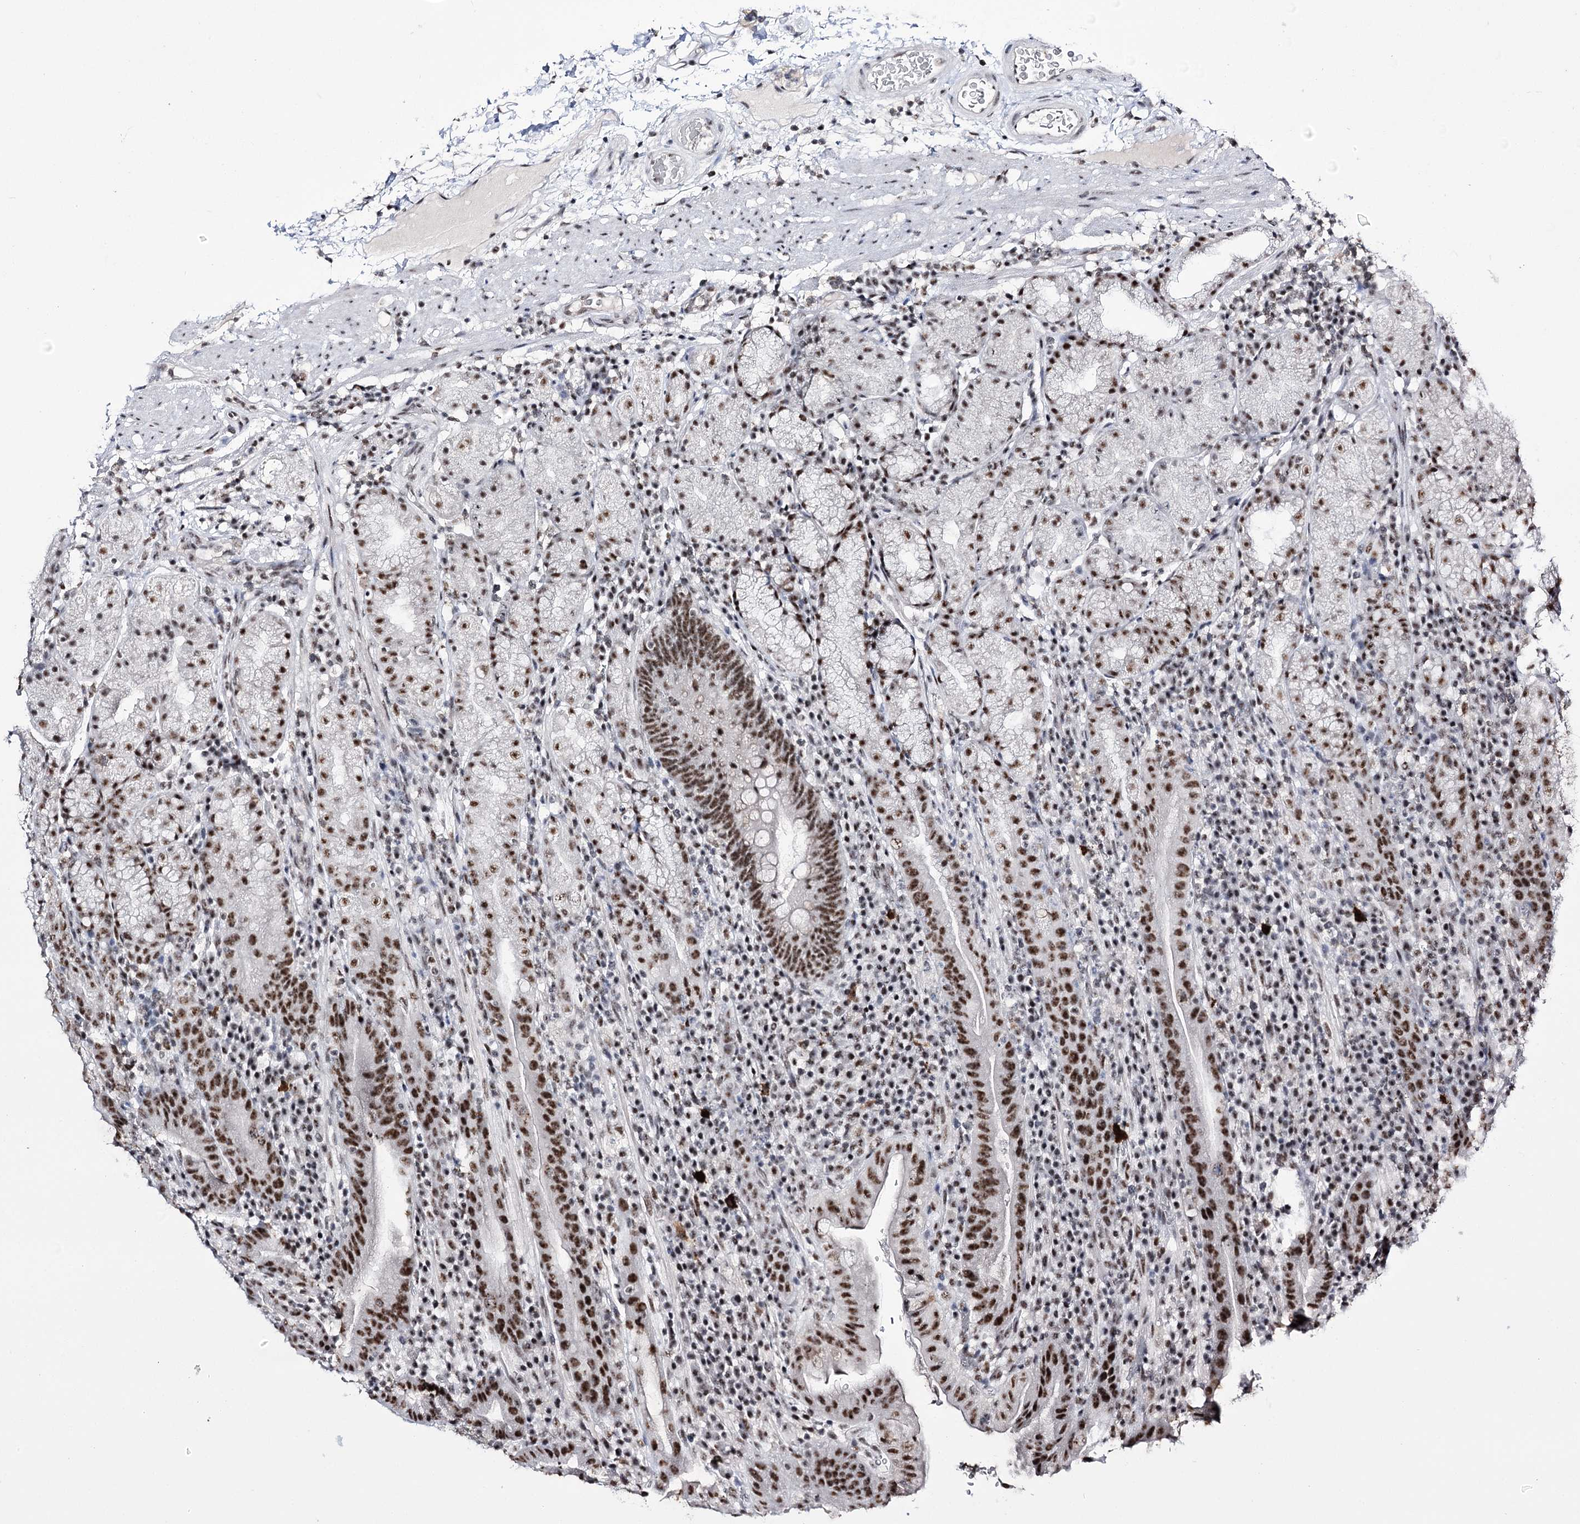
{"staining": {"intensity": "moderate", "quantity": ">75%", "location": "nuclear"}, "tissue": "stomach", "cell_type": "Glandular cells", "image_type": "normal", "snomed": [{"axis": "morphology", "description": "Normal tissue, NOS"}, {"axis": "morphology", "description": "Inflammation, NOS"}, {"axis": "topography", "description": "Stomach"}], "caption": "Glandular cells demonstrate medium levels of moderate nuclear staining in approximately >75% of cells in unremarkable stomach. The protein is stained brown, and the nuclei are stained in blue (DAB IHC with brightfield microscopy, high magnification).", "gene": "PRPF40A", "patient": {"sex": "male", "age": 79}}